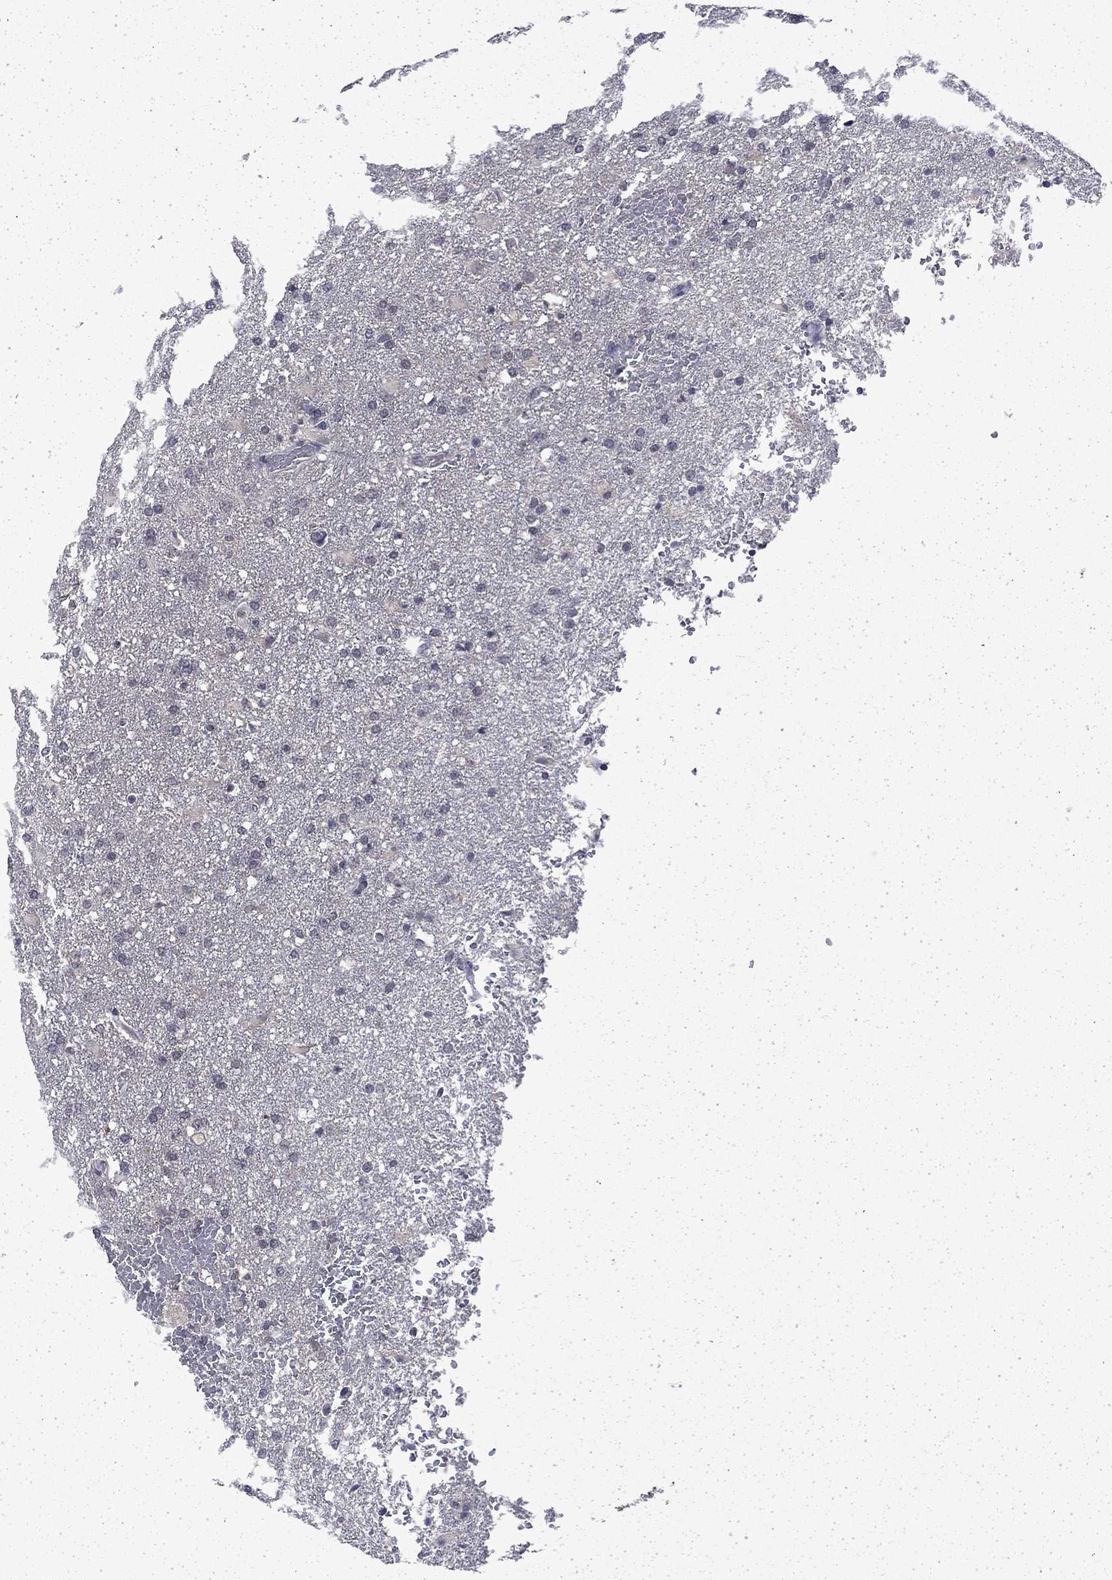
{"staining": {"intensity": "negative", "quantity": "none", "location": "none"}, "tissue": "glioma", "cell_type": "Tumor cells", "image_type": "cancer", "snomed": [{"axis": "morphology", "description": "Glioma, malignant, High grade"}, {"axis": "topography", "description": "Brain"}], "caption": "A high-resolution photomicrograph shows immunohistochemistry staining of glioma, which displays no significant staining in tumor cells. (Brightfield microscopy of DAB IHC at high magnification).", "gene": "CHAT", "patient": {"sex": "male", "age": 68}}